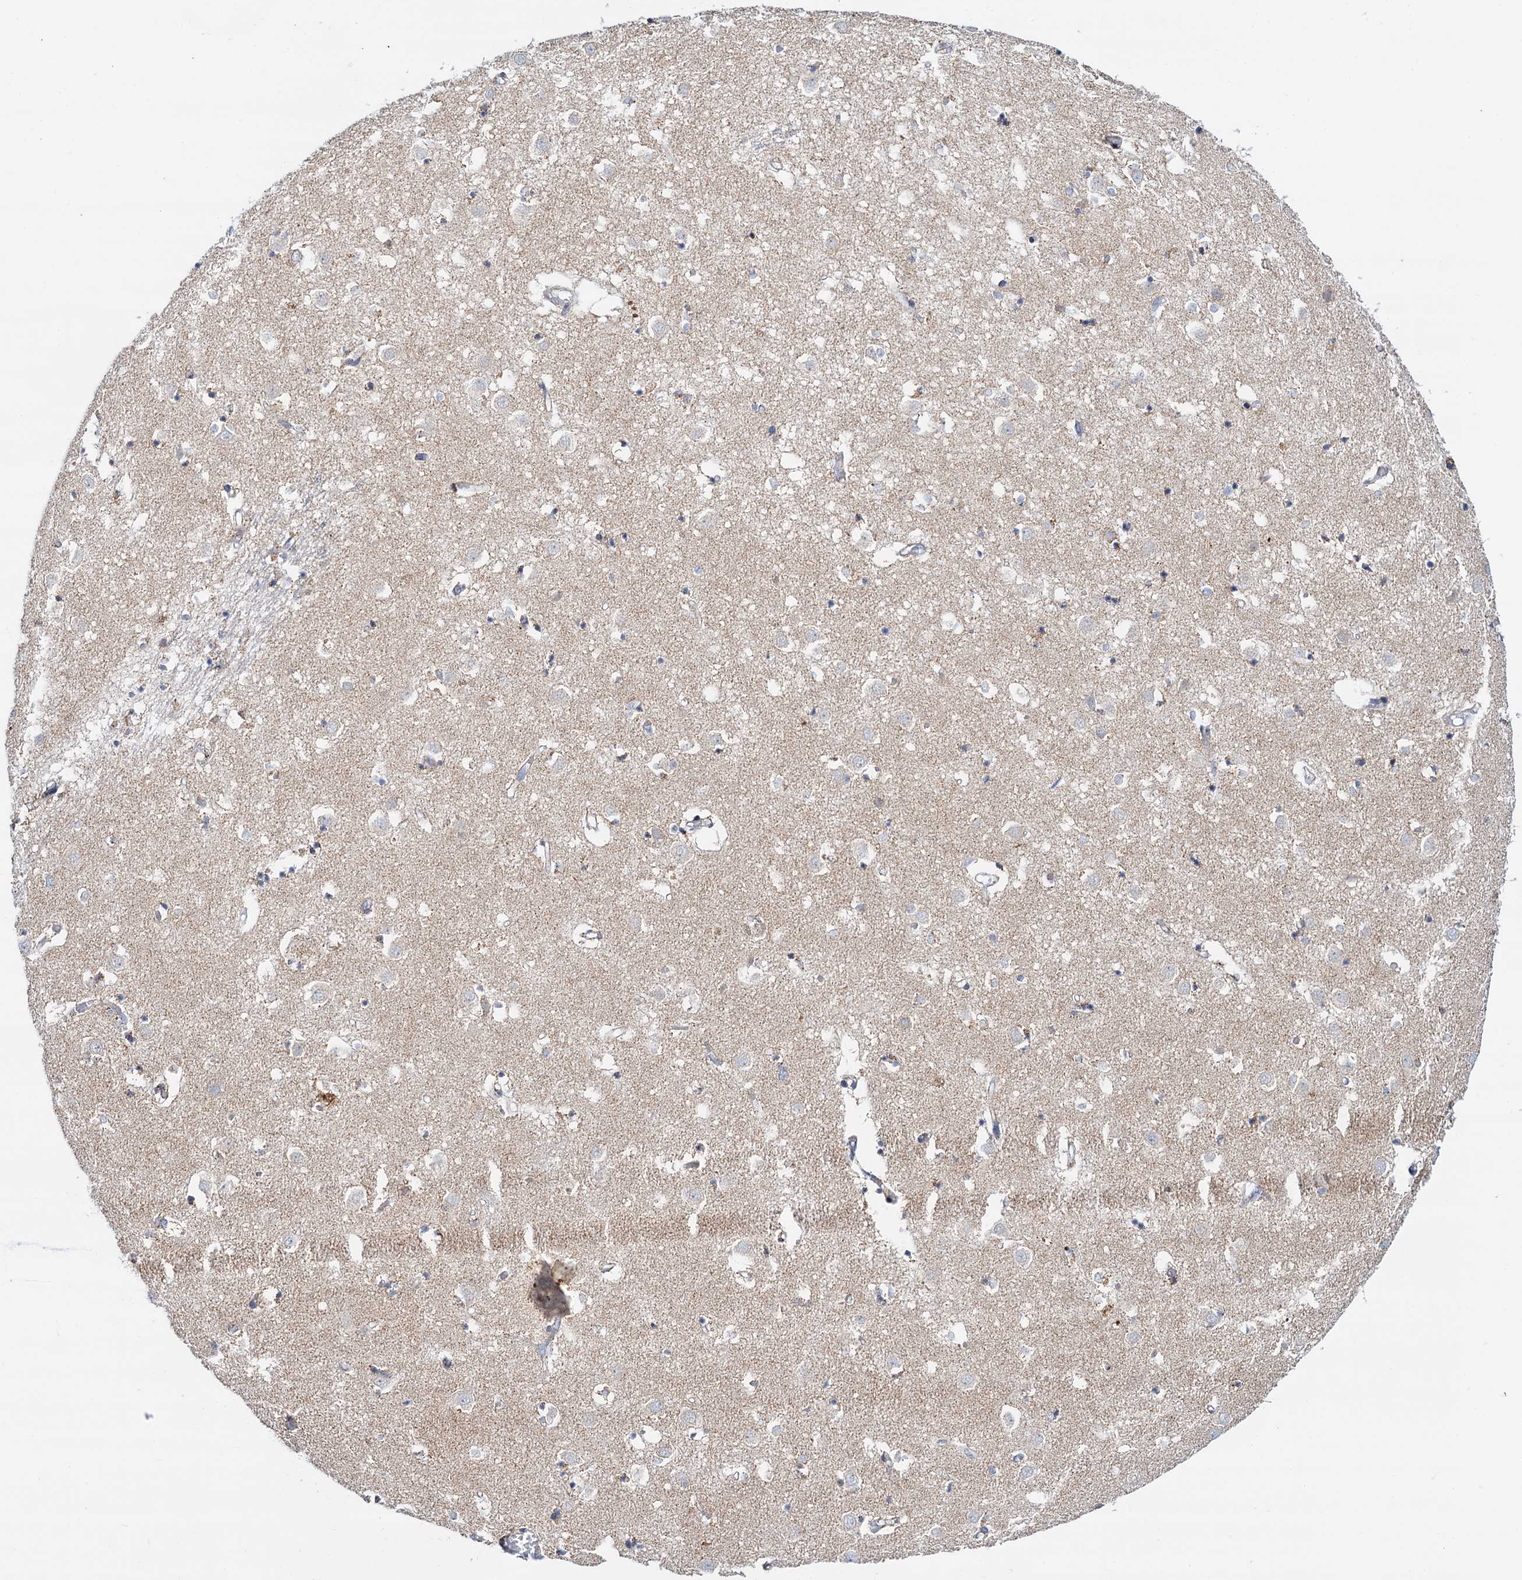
{"staining": {"intensity": "moderate", "quantity": "<25%", "location": "cytoplasmic/membranous"}, "tissue": "caudate", "cell_type": "Glial cells", "image_type": "normal", "snomed": [{"axis": "morphology", "description": "Normal tissue, NOS"}, {"axis": "topography", "description": "Lateral ventricle wall"}], "caption": "This histopathology image shows immunohistochemistry (IHC) staining of normal caudate, with low moderate cytoplasmic/membranous expression in approximately <25% of glial cells.", "gene": "C2CD3", "patient": {"sex": "male", "age": 70}}